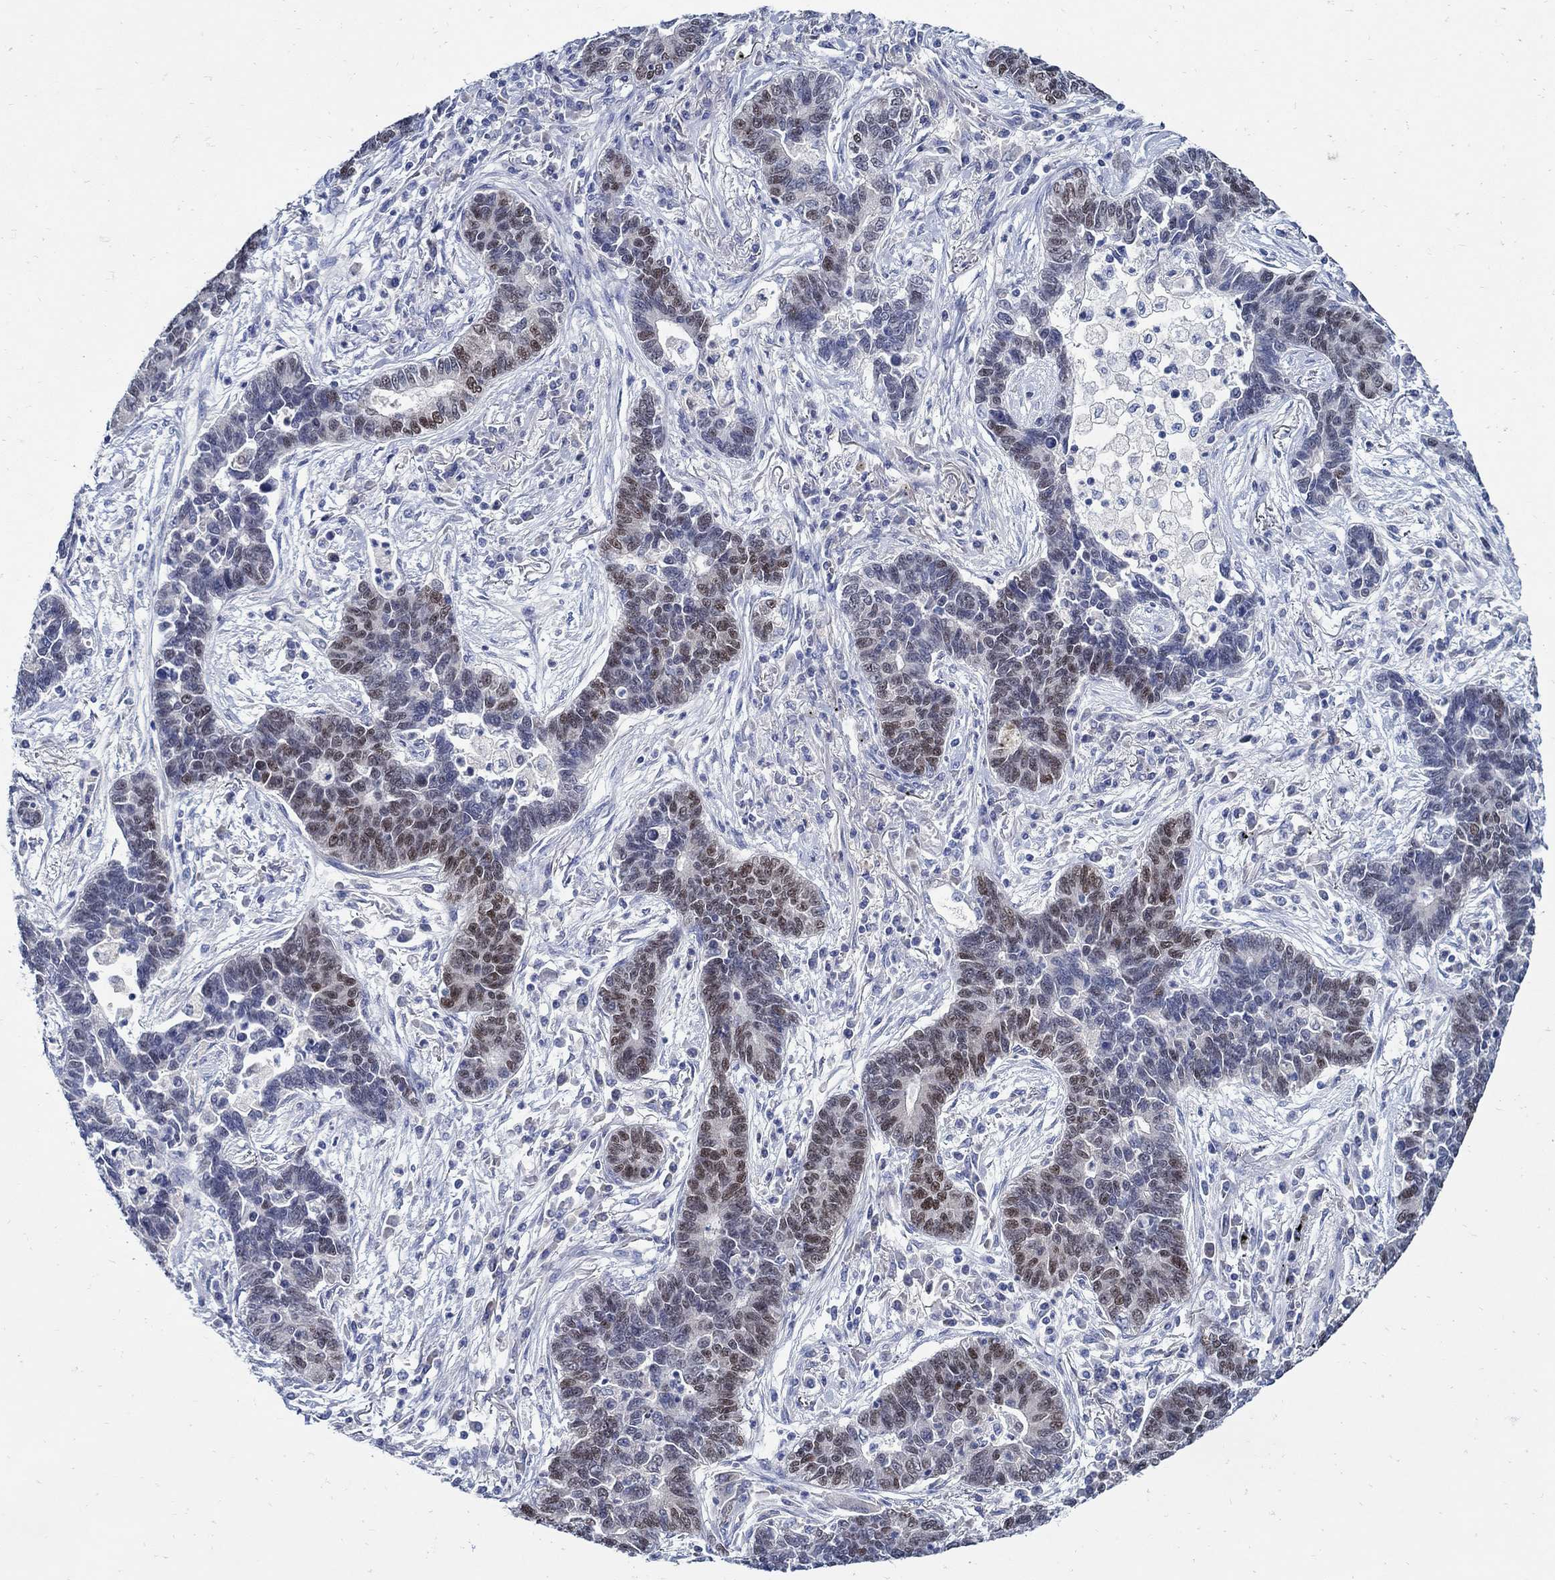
{"staining": {"intensity": "moderate", "quantity": "25%-75%", "location": "nuclear"}, "tissue": "lung cancer", "cell_type": "Tumor cells", "image_type": "cancer", "snomed": [{"axis": "morphology", "description": "Adenocarcinoma, NOS"}, {"axis": "topography", "description": "Lung"}], "caption": "High-power microscopy captured an immunohistochemistry micrograph of lung adenocarcinoma, revealing moderate nuclear positivity in approximately 25%-75% of tumor cells. (Stains: DAB in brown, nuclei in blue, Microscopy: brightfield microscopy at high magnification).", "gene": "PAX9", "patient": {"sex": "female", "age": 57}}